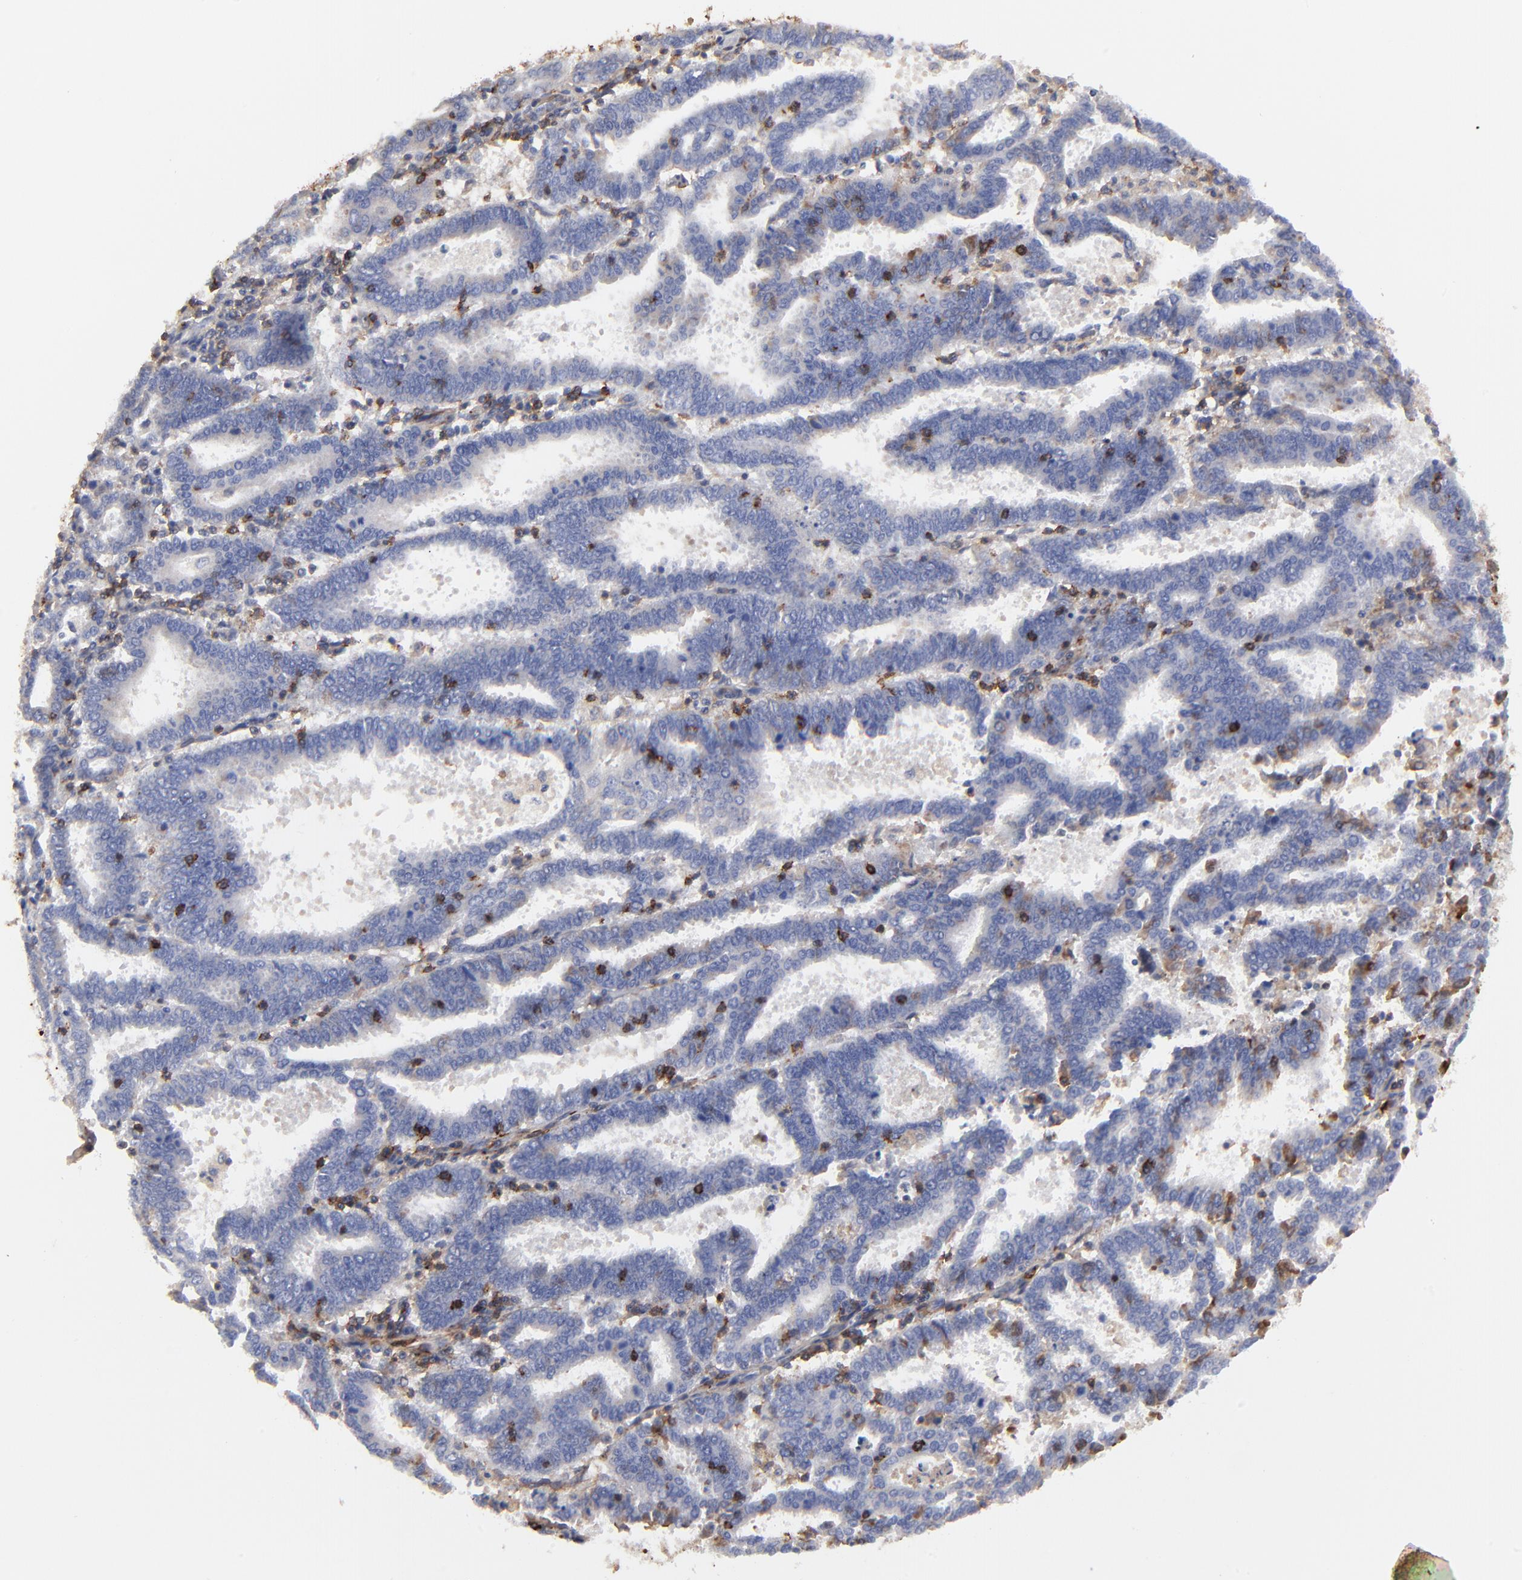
{"staining": {"intensity": "negative", "quantity": "none", "location": "none"}, "tissue": "endometrial cancer", "cell_type": "Tumor cells", "image_type": "cancer", "snomed": [{"axis": "morphology", "description": "Adenocarcinoma, NOS"}, {"axis": "topography", "description": "Uterus"}], "caption": "Immunohistochemistry (IHC) of human adenocarcinoma (endometrial) demonstrates no expression in tumor cells.", "gene": "PAG1", "patient": {"sex": "female", "age": 83}}